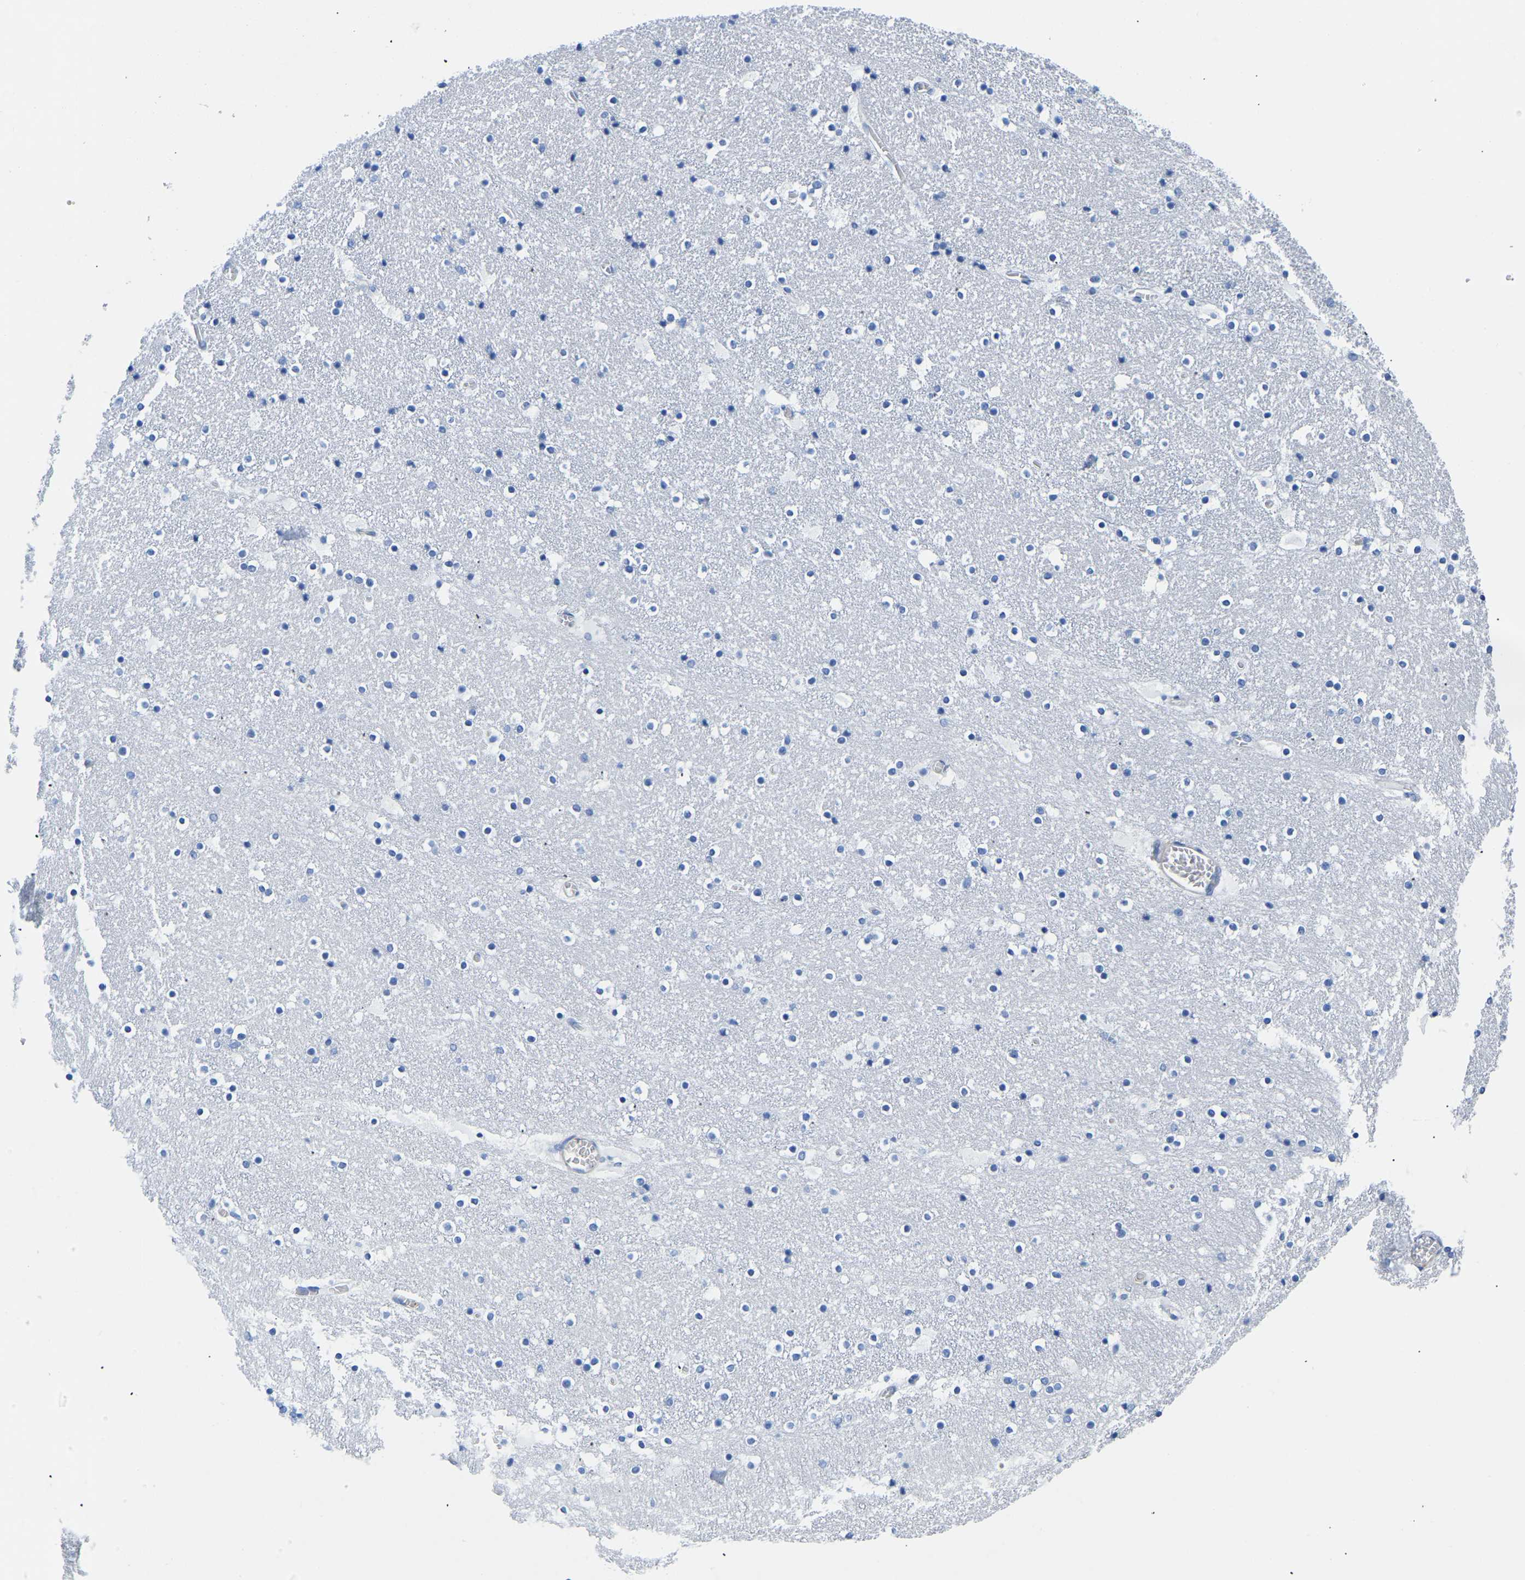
{"staining": {"intensity": "negative", "quantity": "none", "location": "none"}, "tissue": "caudate", "cell_type": "Glial cells", "image_type": "normal", "snomed": [{"axis": "morphology", "description": "Normal tissue, NOS"}, {"axis": "topography", "description": "Lateral ventricle wall"}], "caption": "Caudate was stained to show a protein in brown. There is no significant staining in glial cells. (Brightfield microscopy of DAB (3,3'-diaminobenzidine) immunohistochemistry (IHC) at high magnification).", "gene": "UPK3A", "patient": {"sex": "male", "age": 45}}